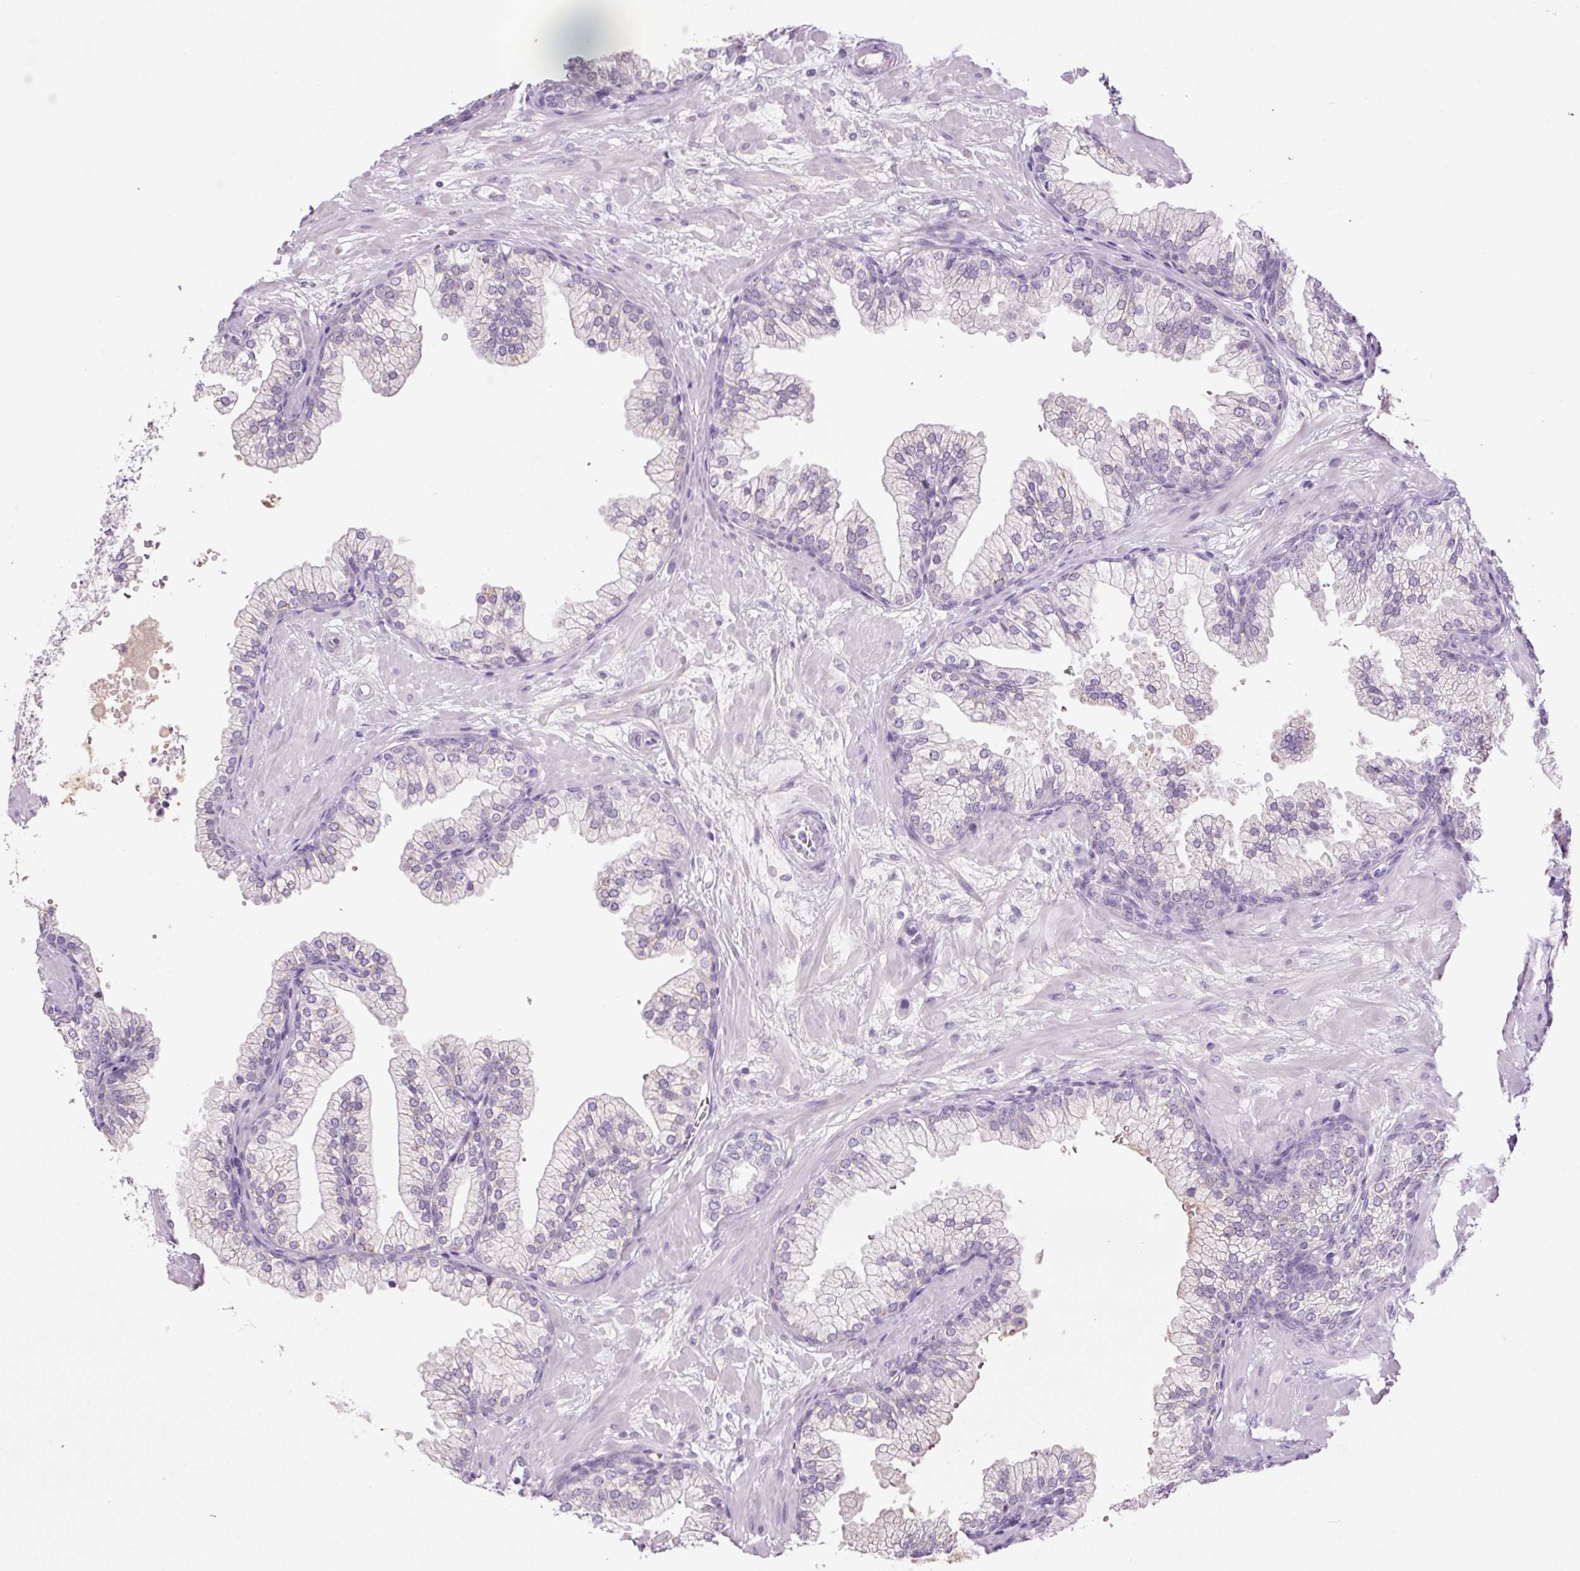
{"staining": {"intensity": "negative", "quantity": "none", "location": "none"}, "tissue": "prostate", "cell_type": "Glandular cells", "image_type": "normal", "snomed": [{"axis": "morphology", "description": "Normal tissue, NOS"}, {"axis": "topography", "description": "Prostate"}, {"axis": "topography", "description": "Peripheral nerve tissue"}], "caption": "Glandular cells show no significant protein staining in normal prostate. Nuclei are stained in blue.", "gene": "KLF1", "patient": {"sex": "male", "age": 61}}